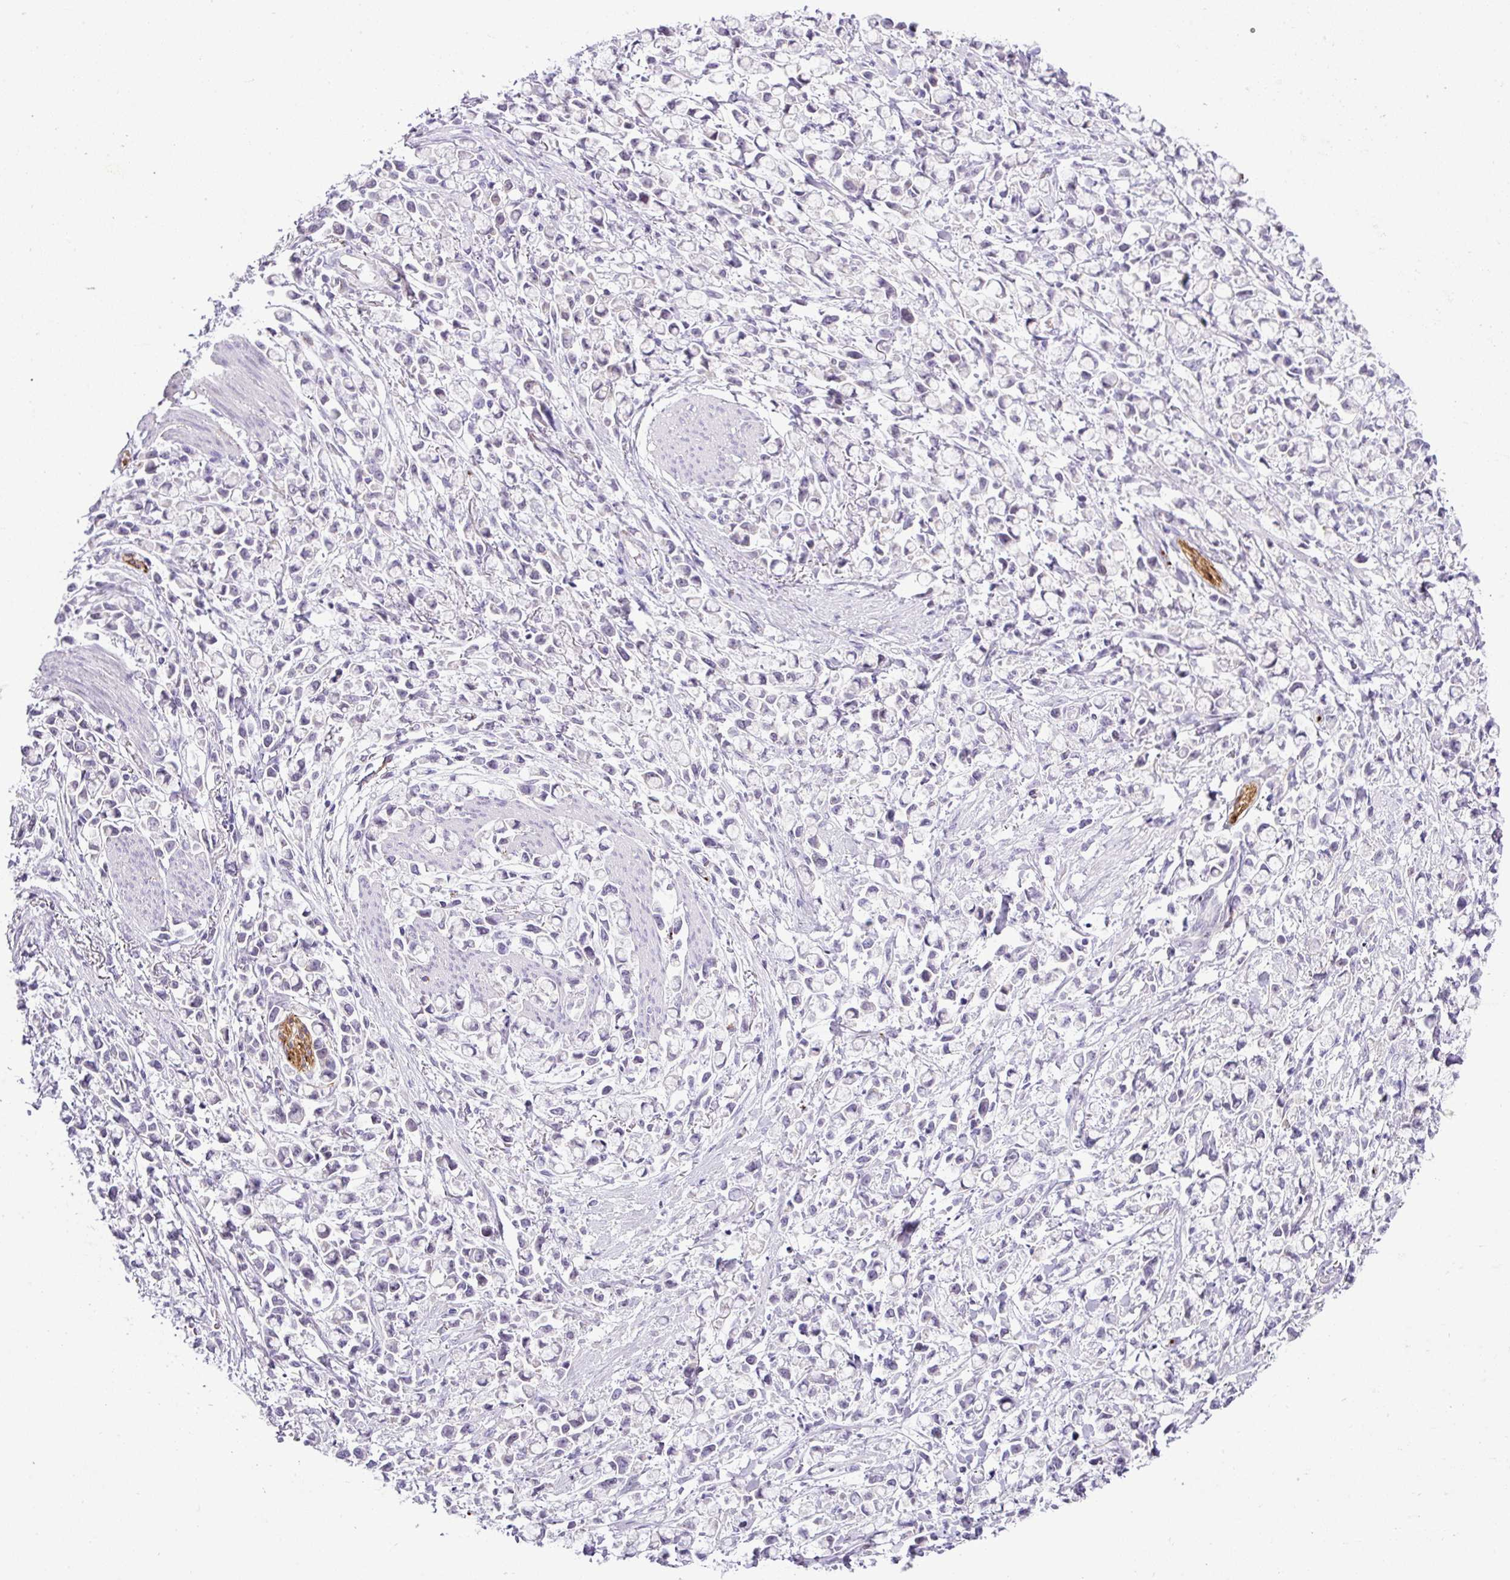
{"staining": {"intensity": "negative", "quantity": "none", "location": "none"}, "tissue": "stomach cancer", "cell_type": "Tumor cells", "image_type": "cancer", "snomed": [{"axis": "morphology", "description": "Adenocarcinoma, NOS"}, {"axis": "topography", "description": "Stomach"}], "caption": "An image of stomach adenocarcinoma stained for a protein exhibits no brown staining in tumor cells.", "gene": "CMTM5", "patient": {"sex": "female", "age": 81}}